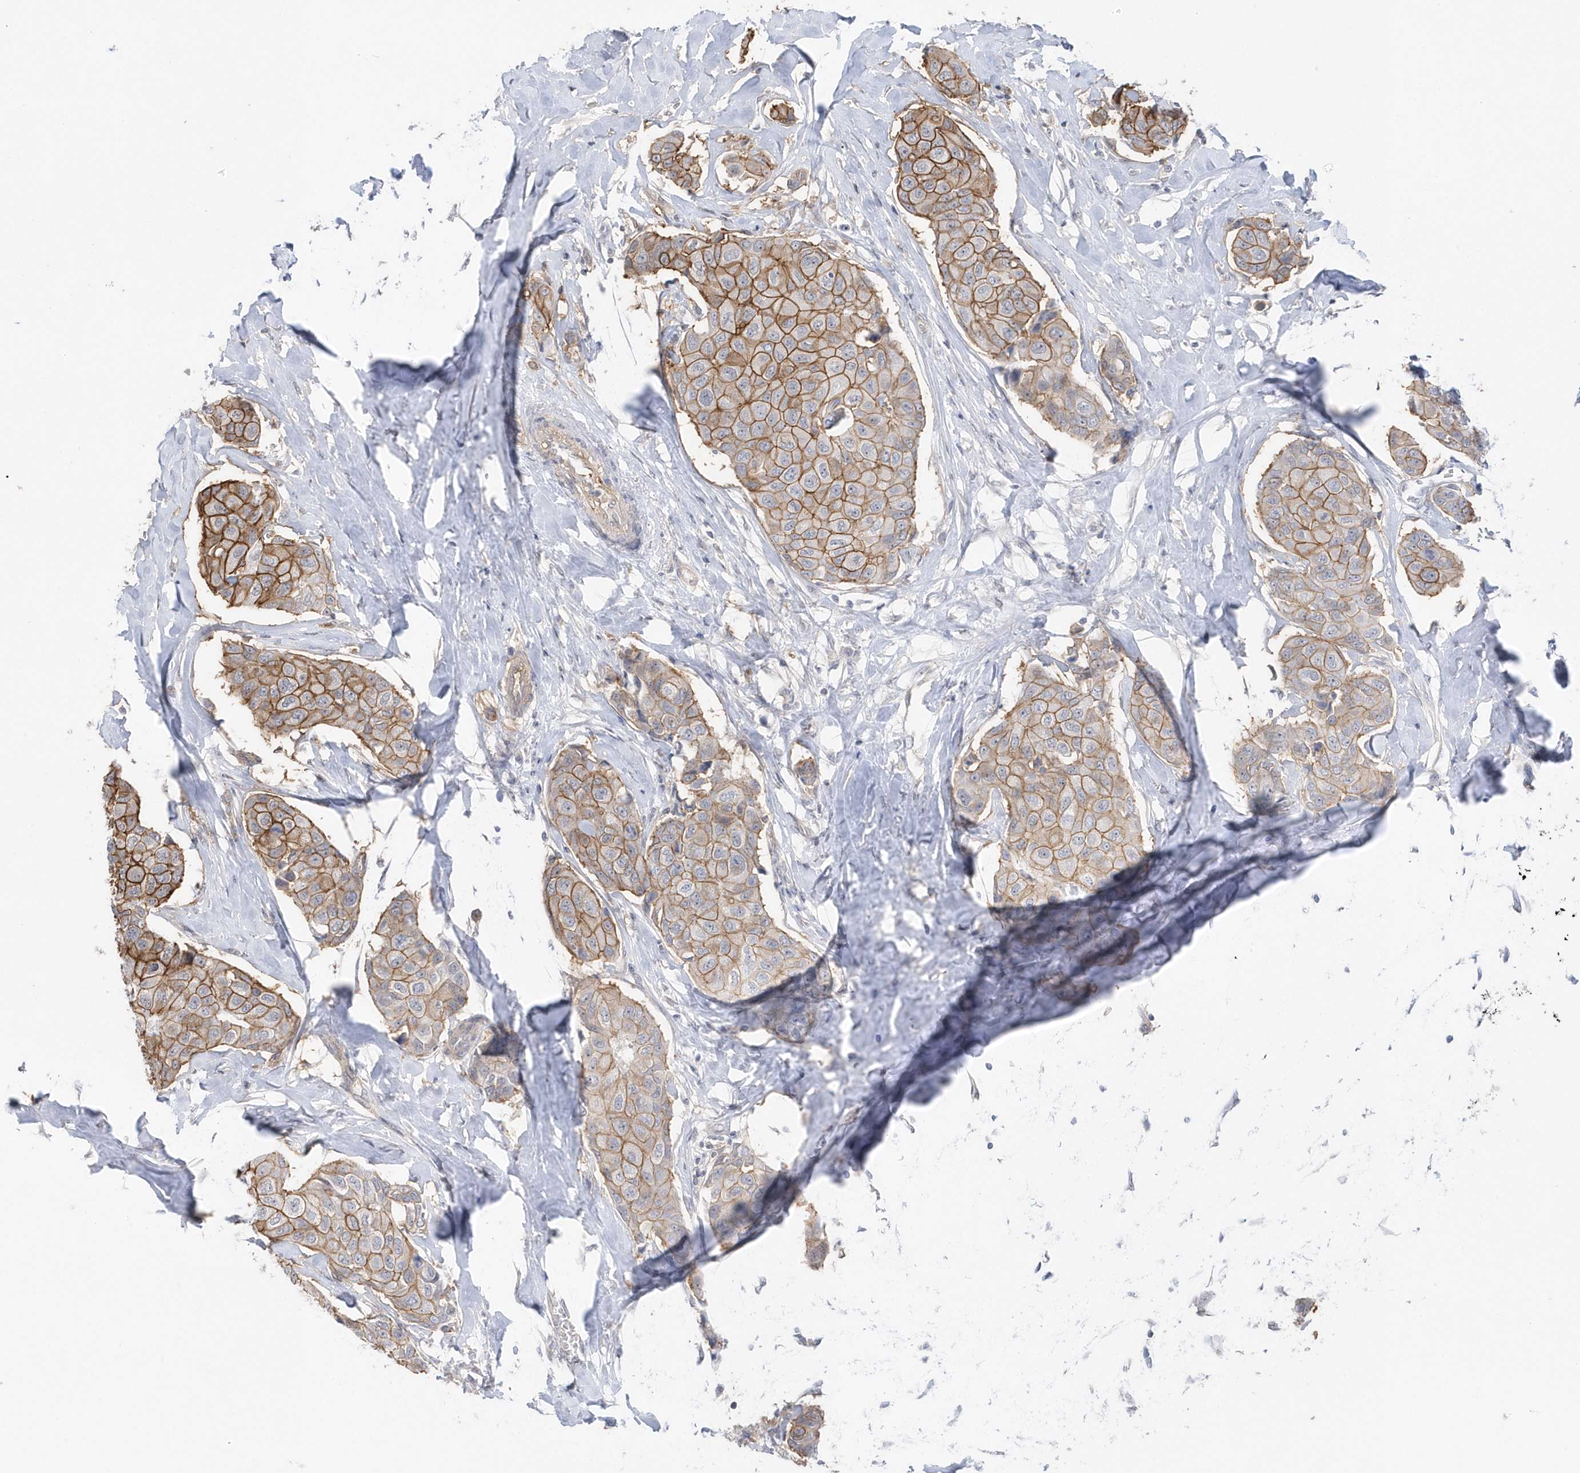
{"staining": {"intensity": "moderate", "quantity": ">75%", "location": "cytoplasmic/membranous"}, "tissue": "breast cancer", "cell_type": "Tumor cells", "image_type": "cancer", "snomed": [{"axis": "morphology", "description": "Duct carcinoma"}, {"axis": "topography", "description": "Breast"}], "caption": "Breast cancer stained for a protein demonstrates moderate cytoplasmic/membranous positivity in tumor cells.", "gene": "CRIP3", "patient": {"sex": "female", "age": 80}}